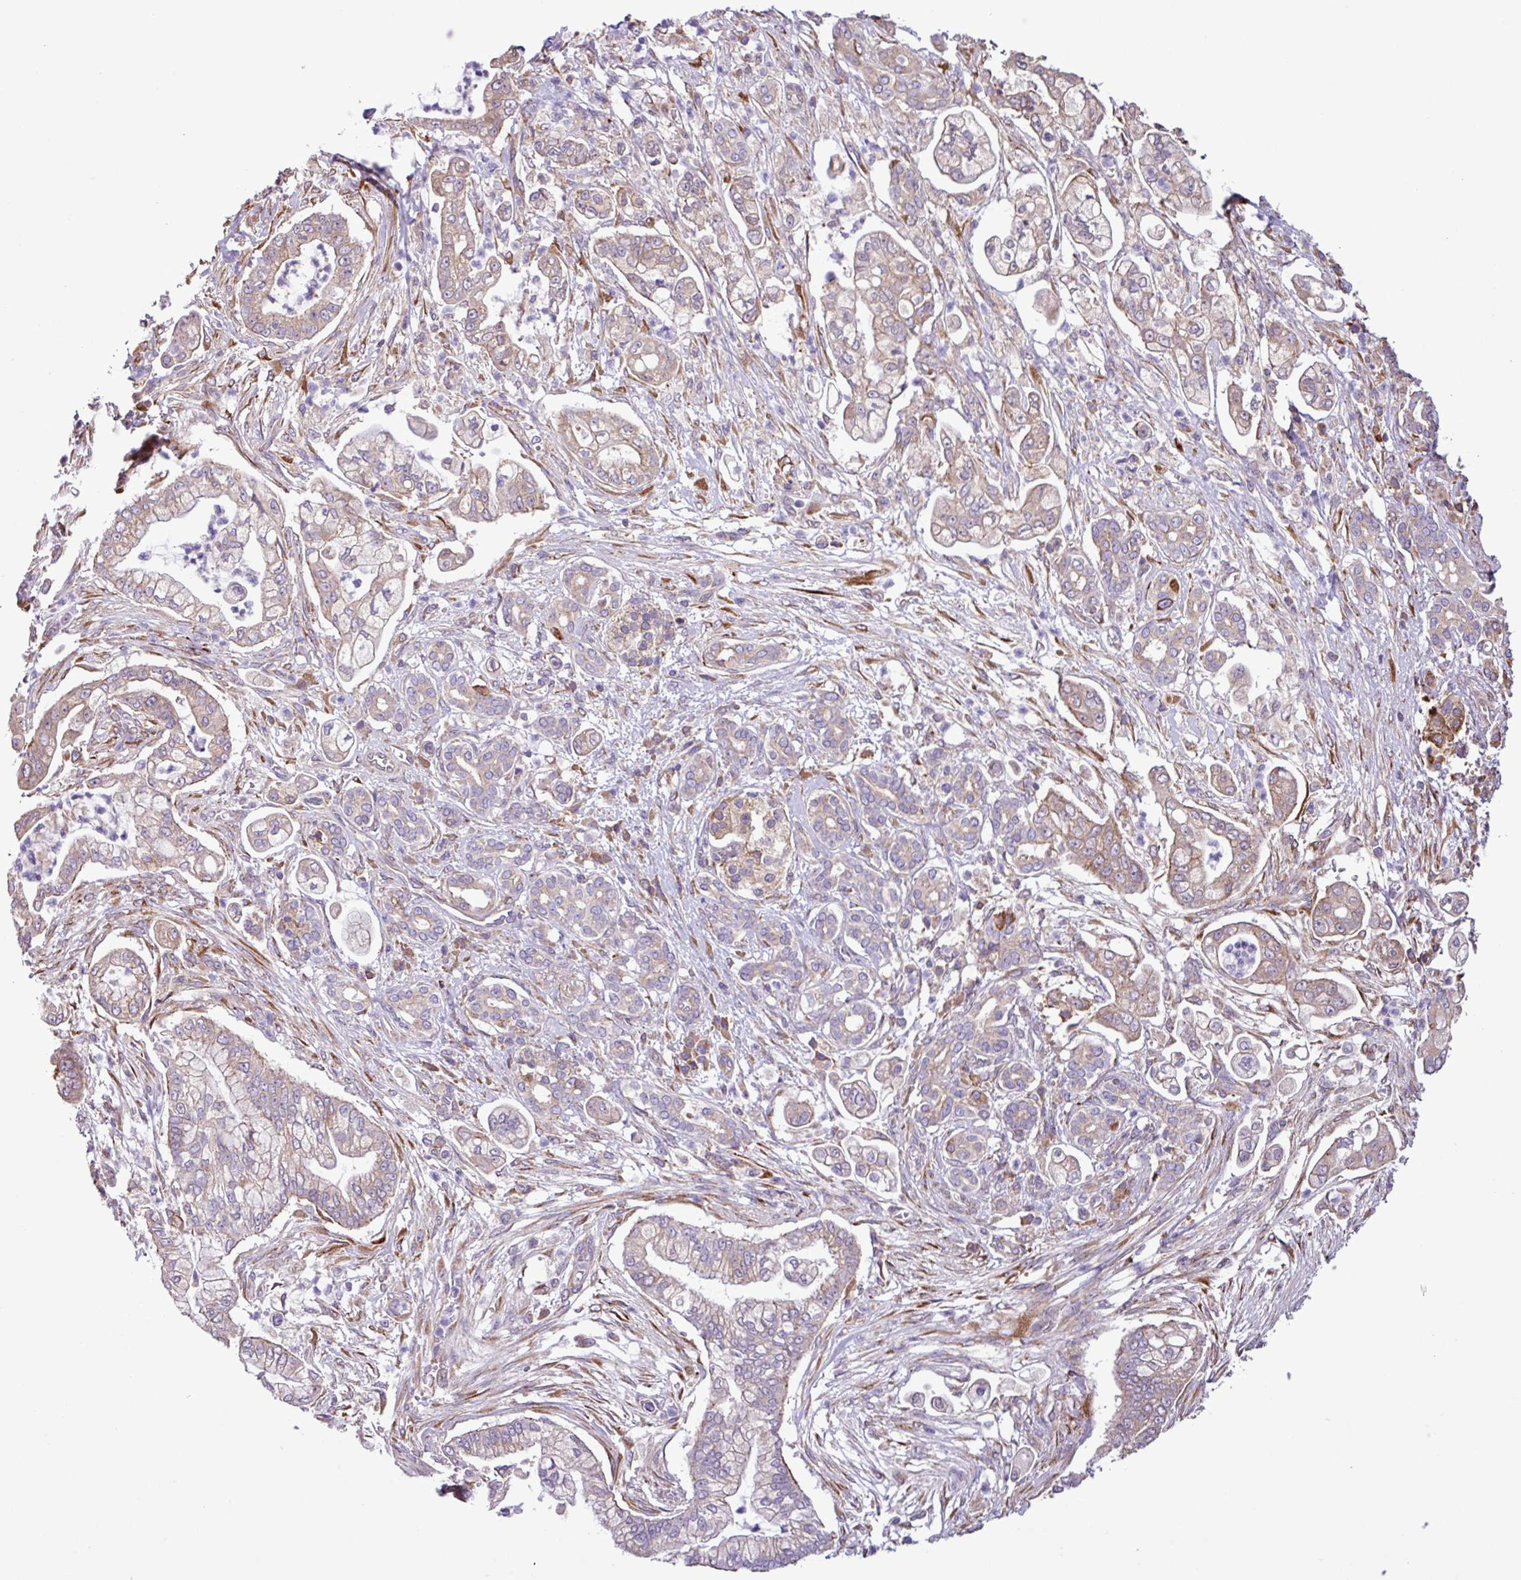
{"staining": {"intensity": "weak", "quantity": "25%-75%", "location": "cytoplasmic/membranous"}, "tissue": "pancreatic cancer", "cell_type": "Tumor cells", "image_type": "cancer", "snomed": [{"axis": "morphology", "description": "Adenocarcinoma, NOS"}, {"axis": "topography", "description": "Pancreas"}], "caption": "Tumor cells display weak cytoplasmic/membranous staining in about 25%-75% of cells in pancreatic cancer (adenocarcinoma).", "gene": "MEGF6", "patient": {"sex": "female", "age": 69}}